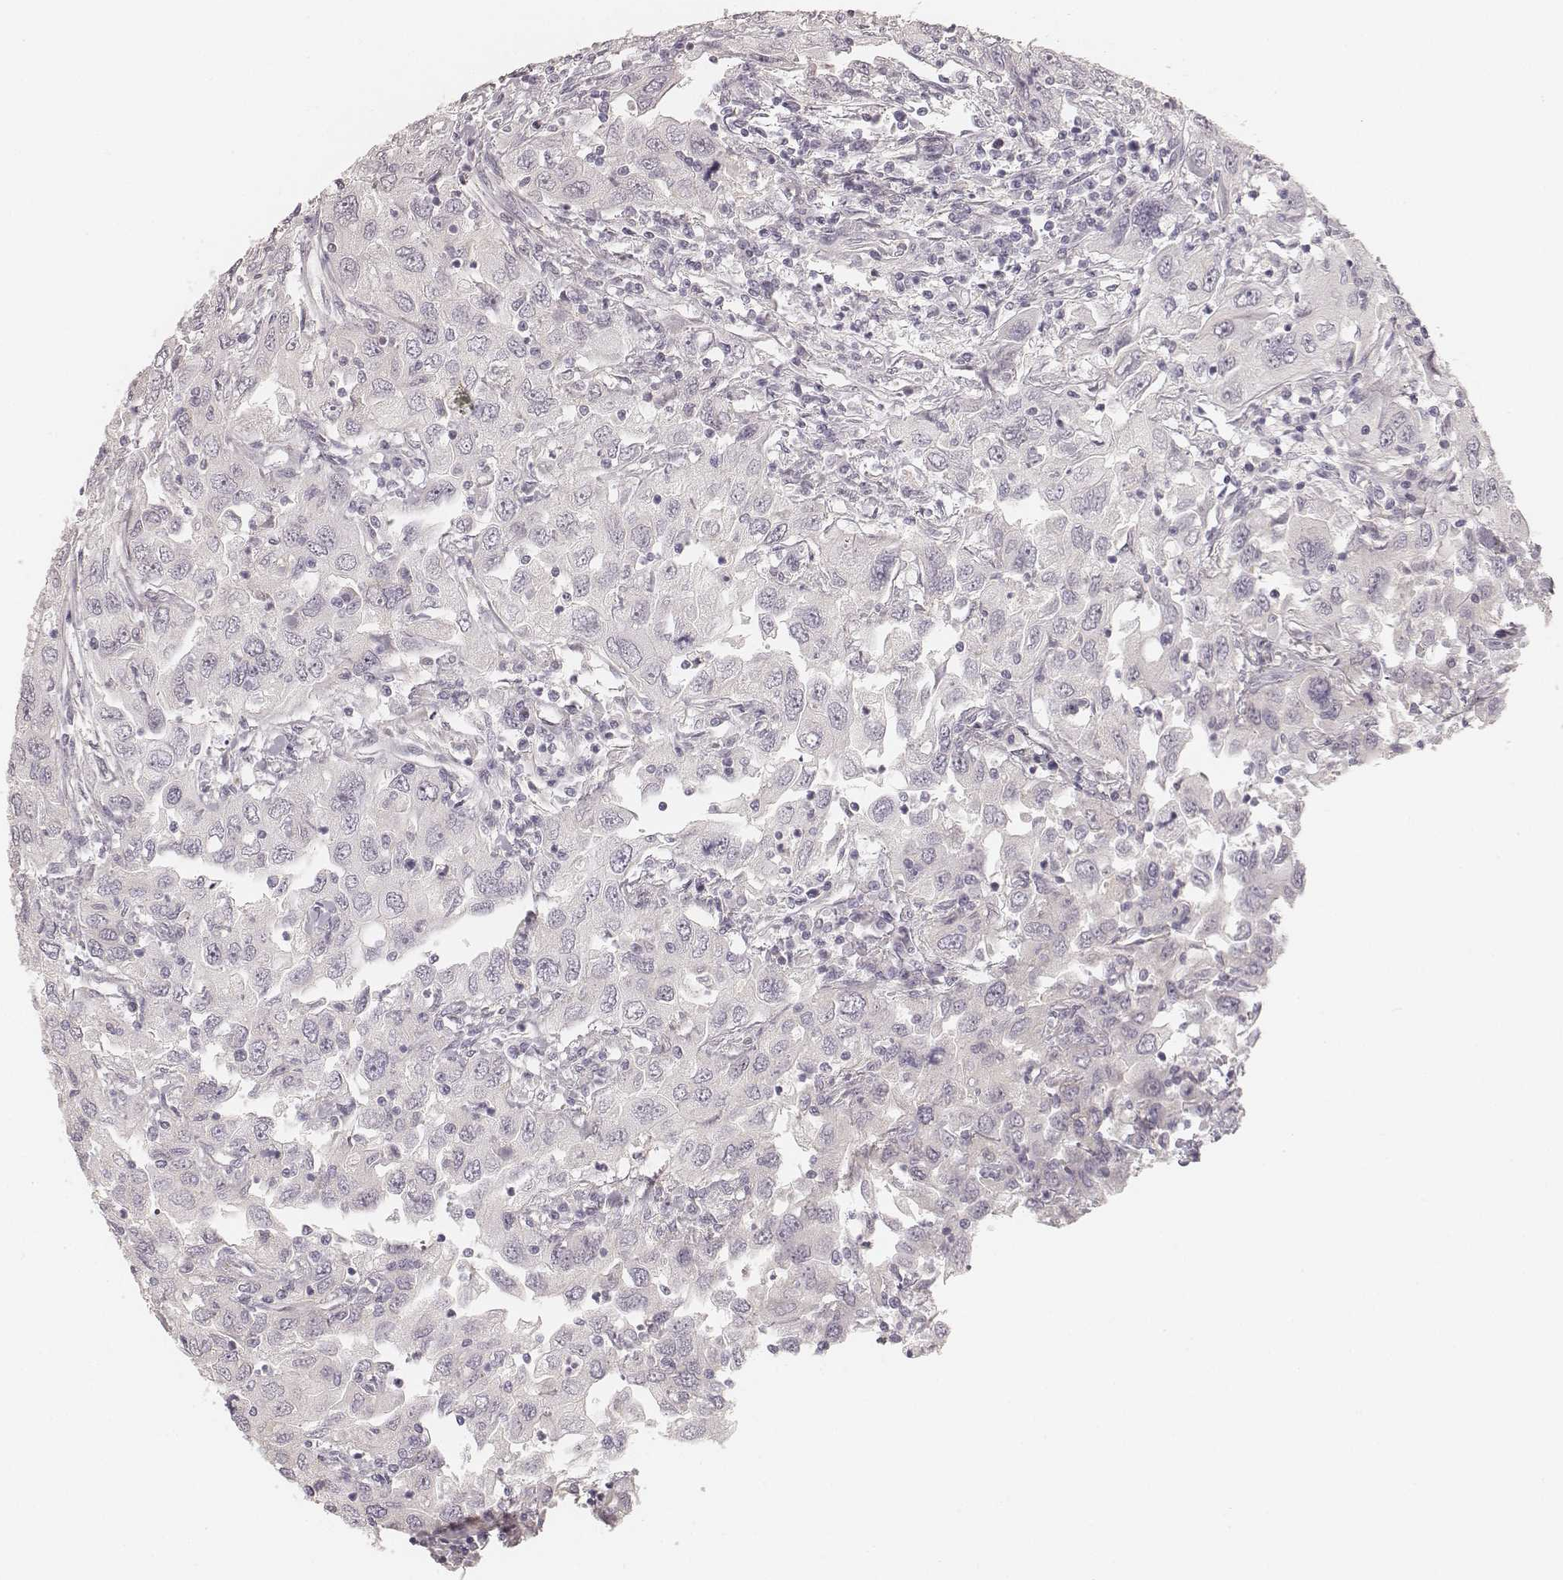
{"staining": {"intensity": "negative", "quantity": "none", "location": "none"}, "tissue": "urothelial cancer", "cell_type": "Tumor cells", "image_type": "cancer", "snomed": [{"axis": "morphology", "description": "Urothelial carcinoma, High grade"}, {"axis": "topography", "description": "Urinary bladder"}], "caption": "Immunohistochemistry histopathology image of urothelial carcinoma (high-grade) stained for a protein (brown), which displays no staining in tumor cells.", "gene": "HNF4G", "patient": {"sex": "male", "age": 76}}